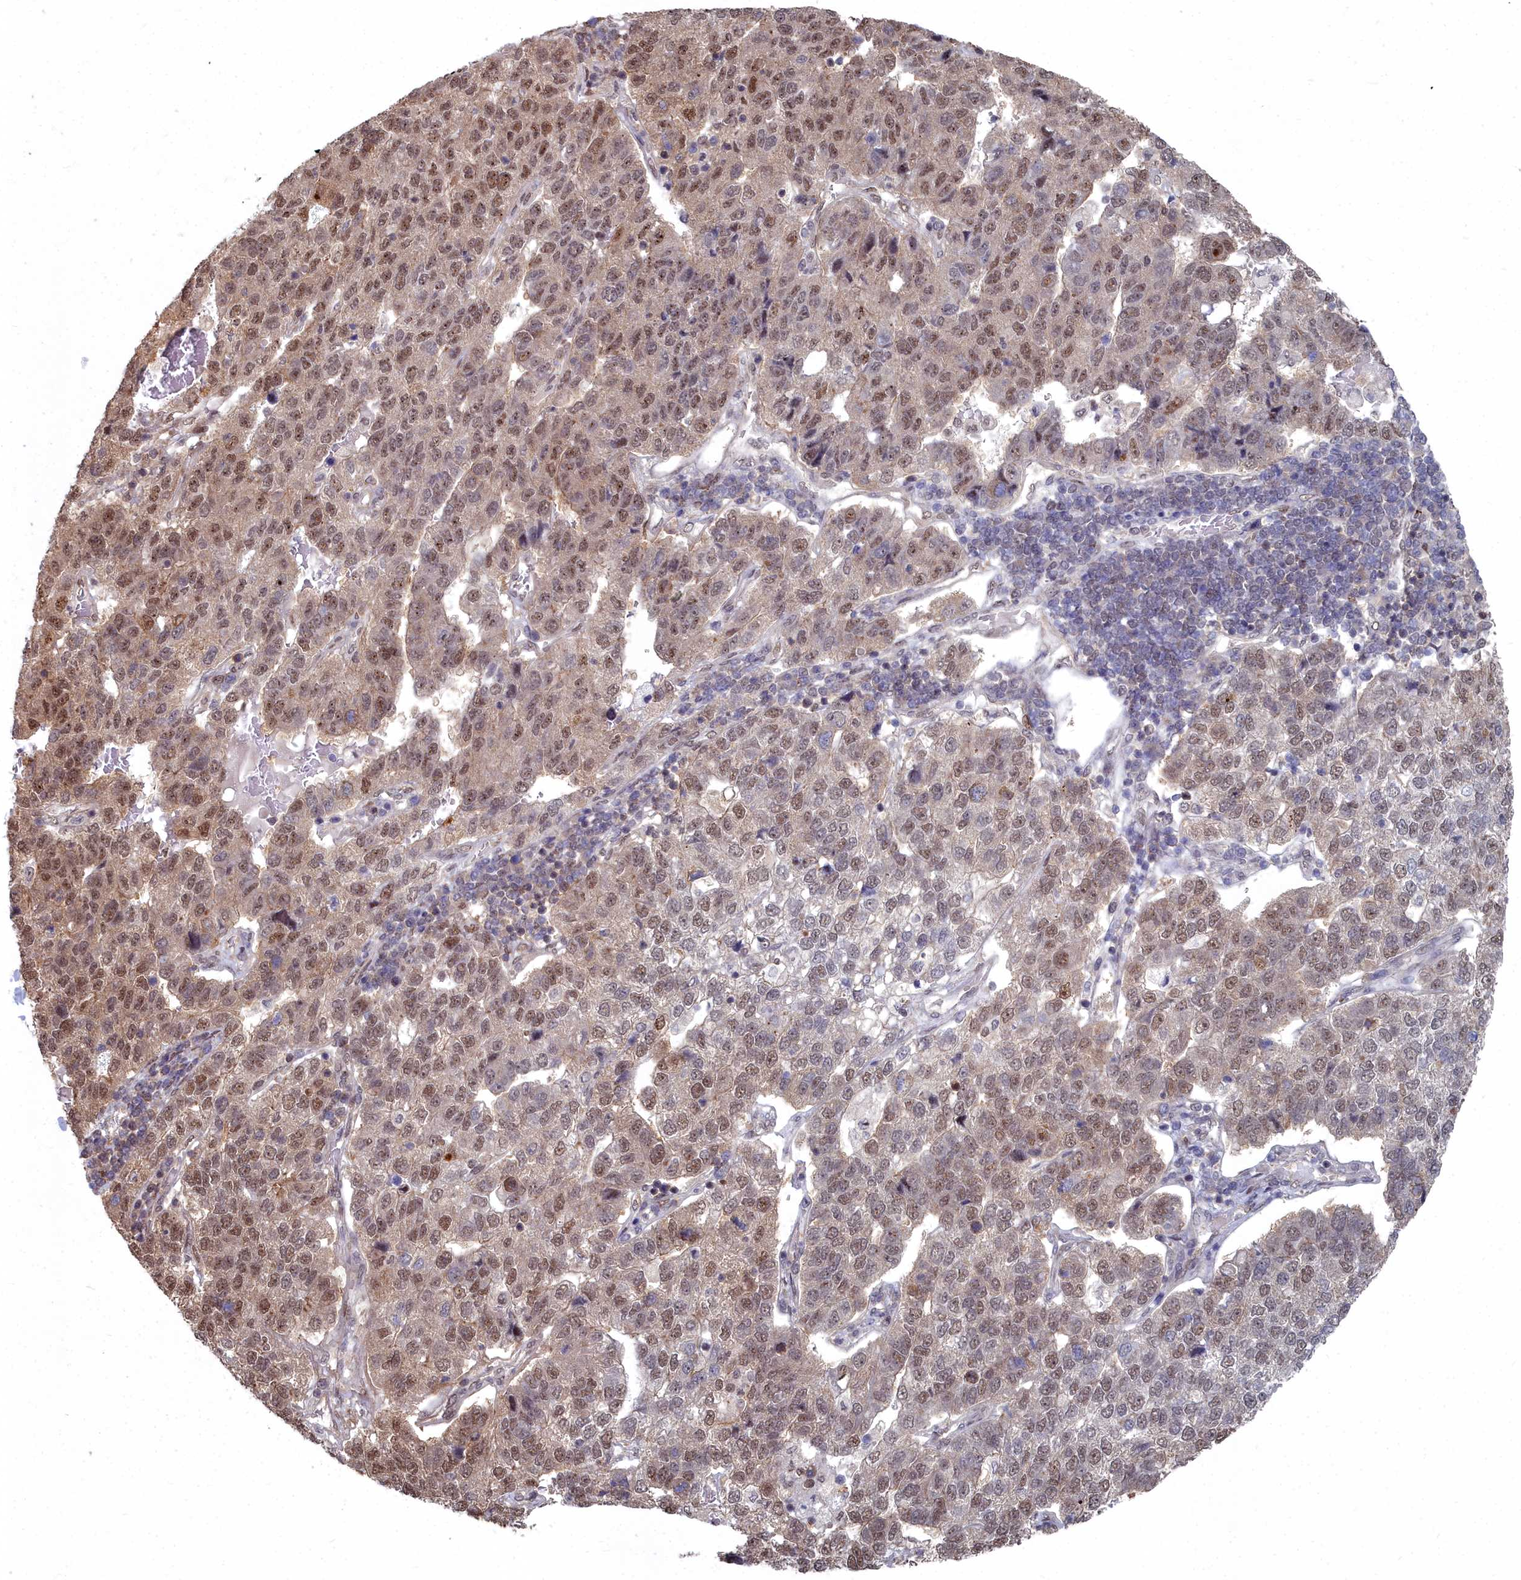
{"staining": {"intensity": "moderate", "quantity": "<25%", "location": "nuclear"}, "tissue": "pancreatic cancer", "cell_type": "Tumor cells", "image_type": "cancer", "snomed": [{"axis": "morphology", "description": "Adenocarcinoma, NOS"}, {"axis": "topography", "description": "Pancreas"}], "caption": "Pancreatic cancer tissue displays moderate nuclear staining in about <25% of tumor cells, visualized by immunohistochemistry.", "gene": "RPS27A", "patient": {"sex": "female", "age": 61}}